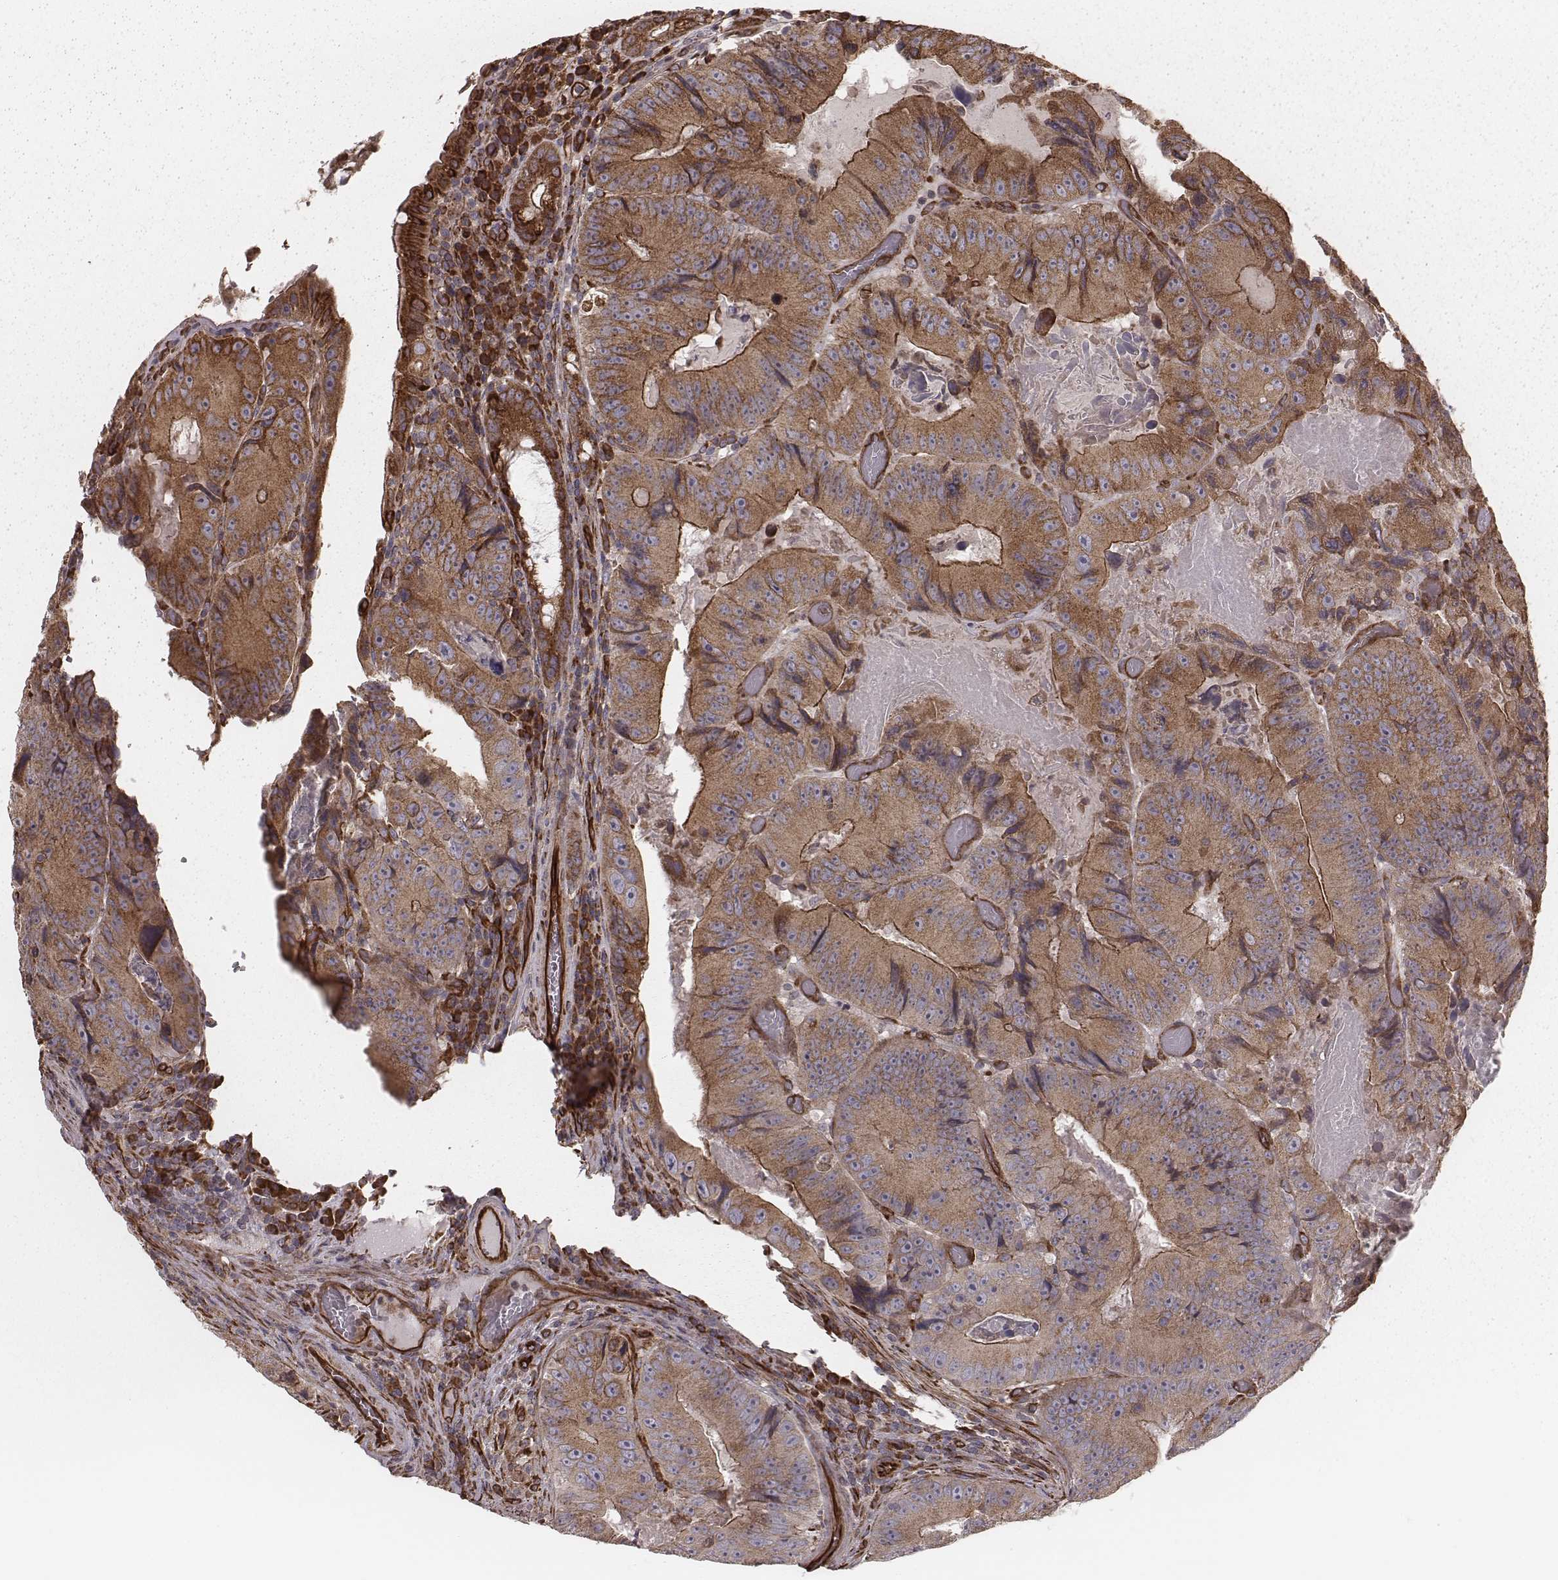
{"staining": {"intensity": "moderate", "quantity": ">75%", "location": "cytoplasmic/membranous"}, "tissue": "colorectal cancer", "cell_type": "Tumor cells", "image_type": "cancer", "snomed": [{"axis": "morphology", "description": "Adenocarcinoma, NOS"}, {"axis": "topography", "description": "Colon"}], "caption": "Protein staining displays moderate cytoplasmic/membranous positivity in approximately >75% of tumor cells in colorectal adenocarcinoma.", "gene": "PALMD", "patient": {"sex": "female", "age": 86}}